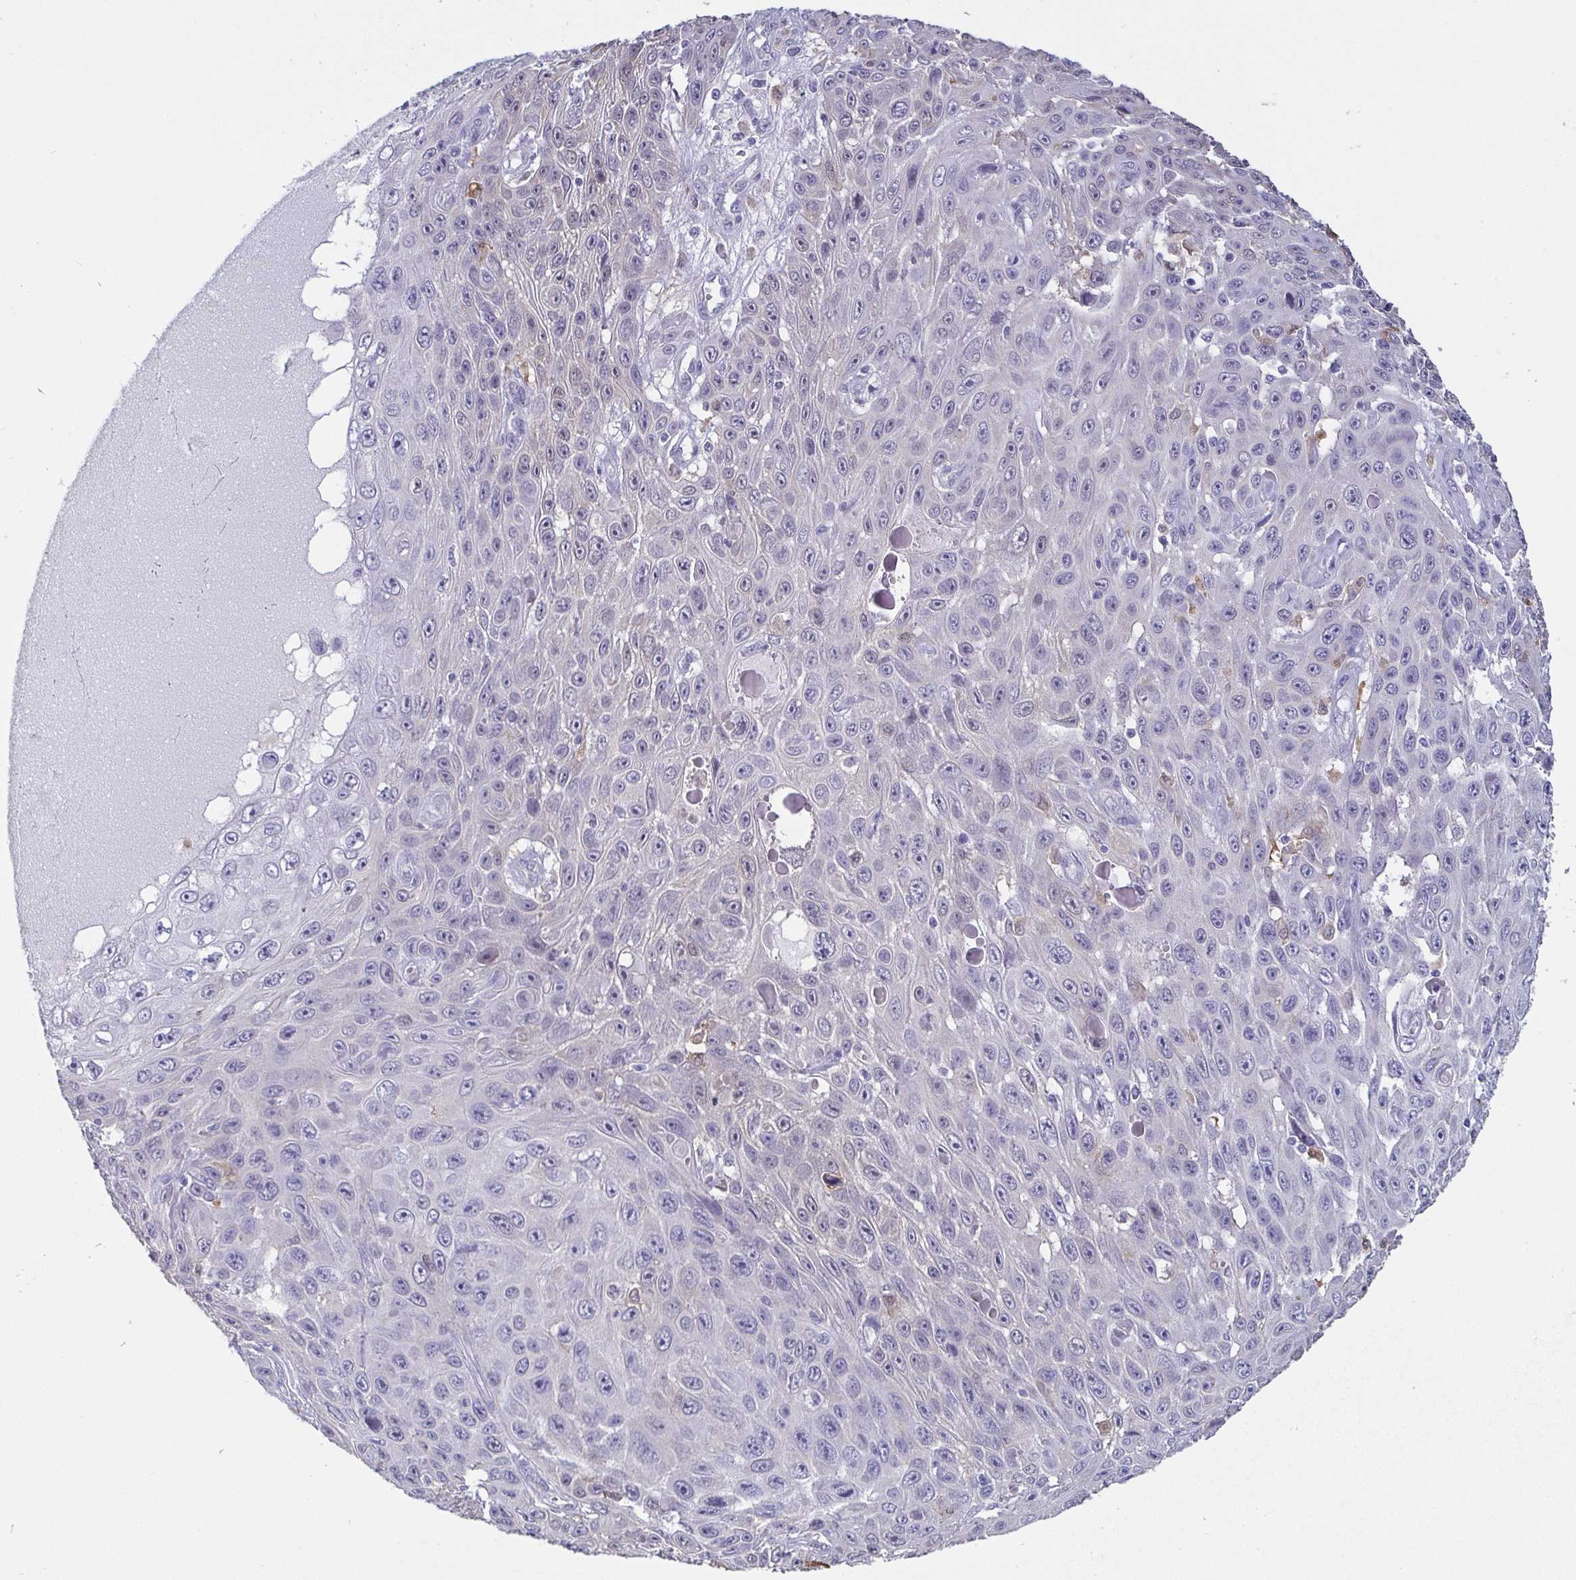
{"staining": {"intensity": "negative", "quantity": "none", "location": "none"}, "tissue": "skin cancer", "cell_type": "Tumor cells", "image_type": "cancer", "snomed": [{"axis": "morphology", "description": "Squamous cell carcinoma, NOS"}, {"axis": "topography", "description": "Skin"}], "caption": "Tumor cells are negative for protein expression in human squamous cell carcinoma (skin).", "gene": "IDH1", "patient": {"sex": "male", "age": 82}}